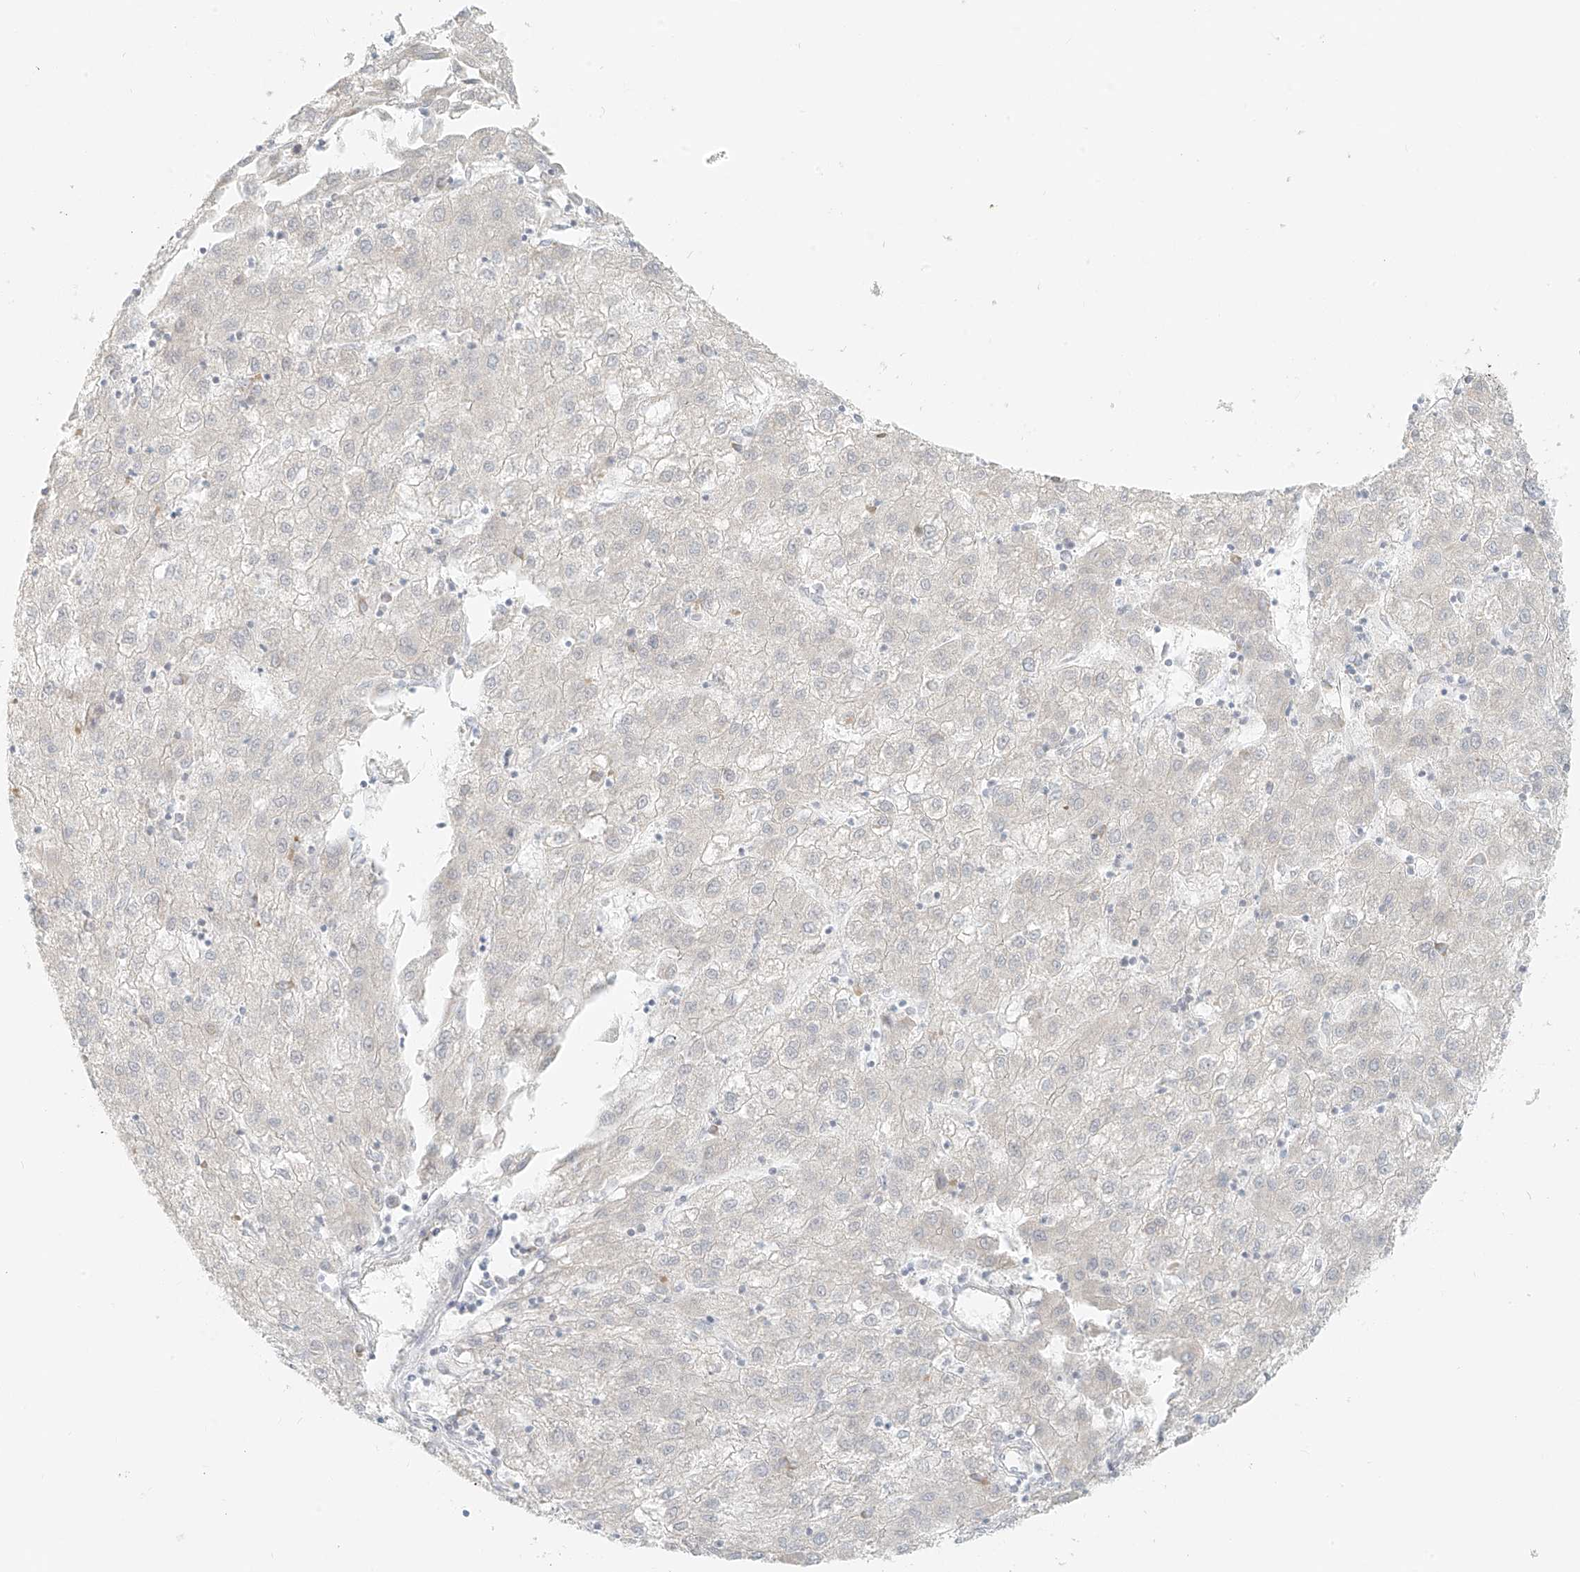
{"staining": {"intensity": "negative", "quantity": "none", "location": "none"}, "tissue": "liver cancer", "cell_type": "Tumor cells", "image_type": "cancer", "snomed": [{"axis": "morphology", "description": "Carcinoma, Hepatocellular, NOS"}, {"axis": "topography", "description": "Liver"}], "caption": "High power microscopy histopathology image of an immunohistochemistry photomicrograph of hepatocellular carcinoma (liver), revealing no significant staining in tumor cells.", "gene": "UST", "patient": {"sex": "male", "age": 72}}